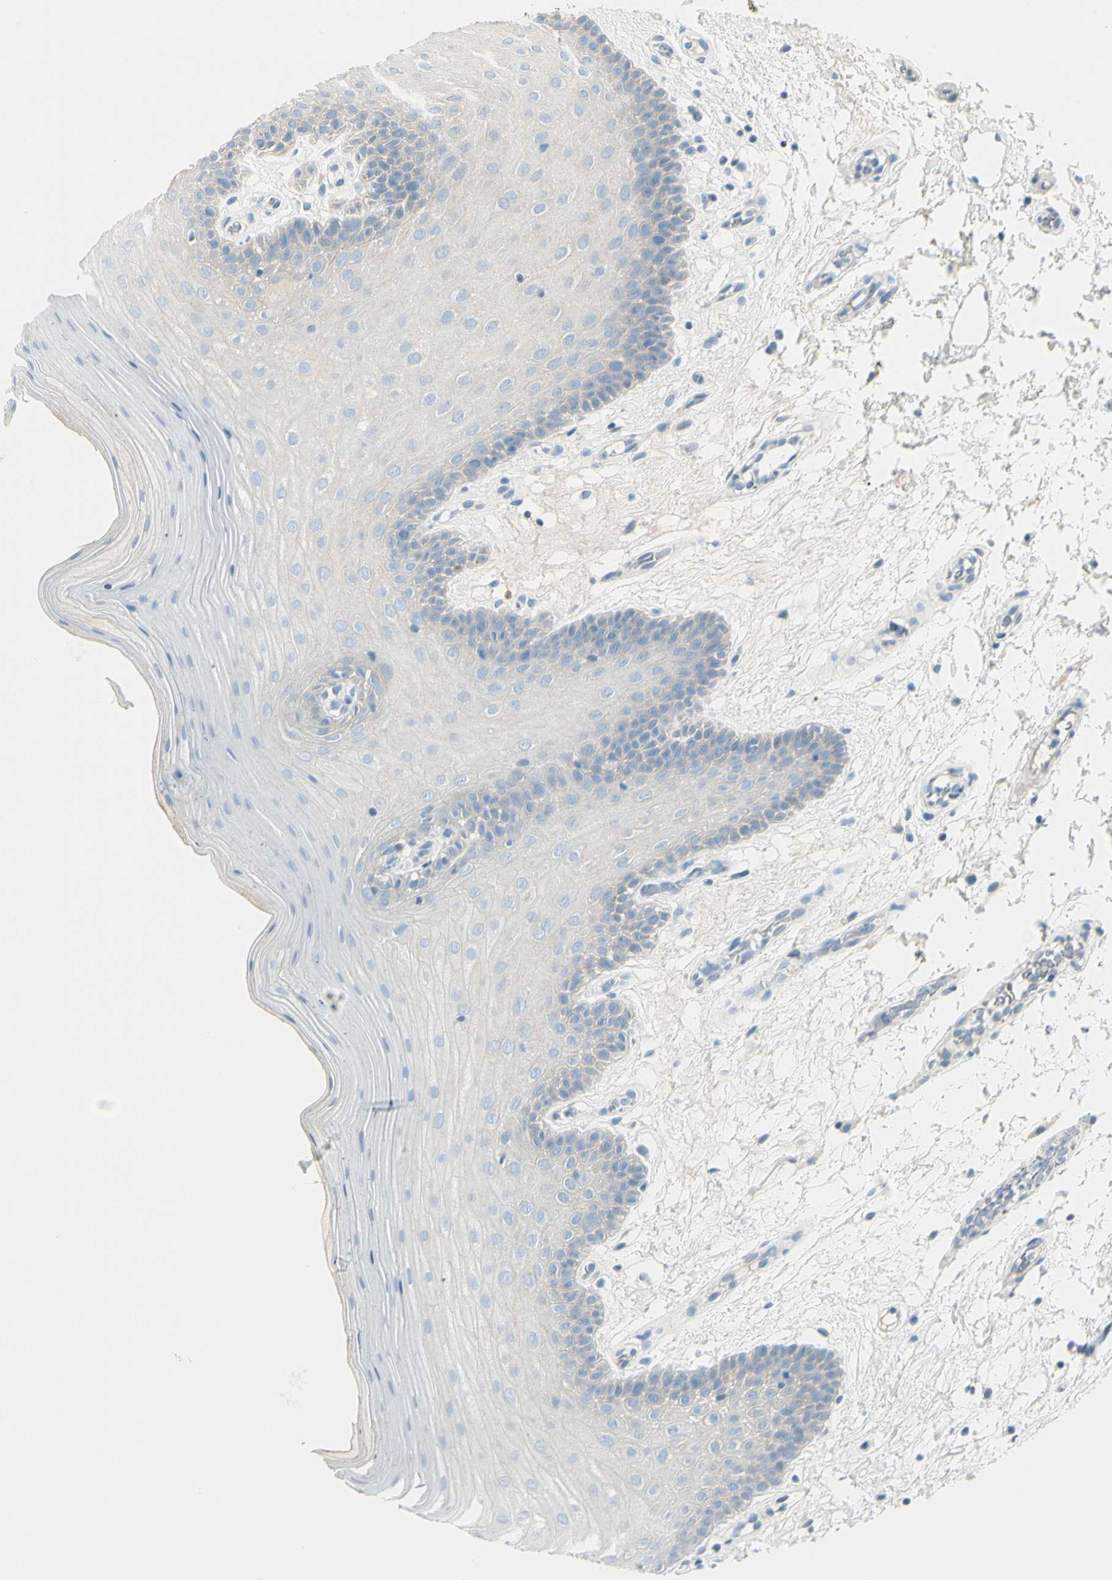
{"staining": {"intensity": "negative", "quantity": "none", "location": "none"}, "tissue": "oral mucosa", "cell_type": "Squamous epithelial cells", "image_type": "normal", "snomed": [{"axis": "morphology", "description": "Normal tissue, NOS"}, {"axis": "morphology", "description": "Squamous cell carcinoma, NOS"}, {"axis": "topography", "description": "Skeletal muscle"}, {"axis": "topography", "description": "Oral tissue"}, {"axis": "topography", "description": "Head-Neck"}], "caption": "A high-resolution image shows IHC staining of normal oral mucosa, which shows no significant staining in squamous epithelial cells. Brightfield microscopy of immunohistochemistry (IHC) stained with DAB (3,3'-diaminobenzidine) (brown) and hematoxylin (blue), captured at high magnification.", "gene": "SLC6A15", "patient": {"sex": "male", "age": 71}}